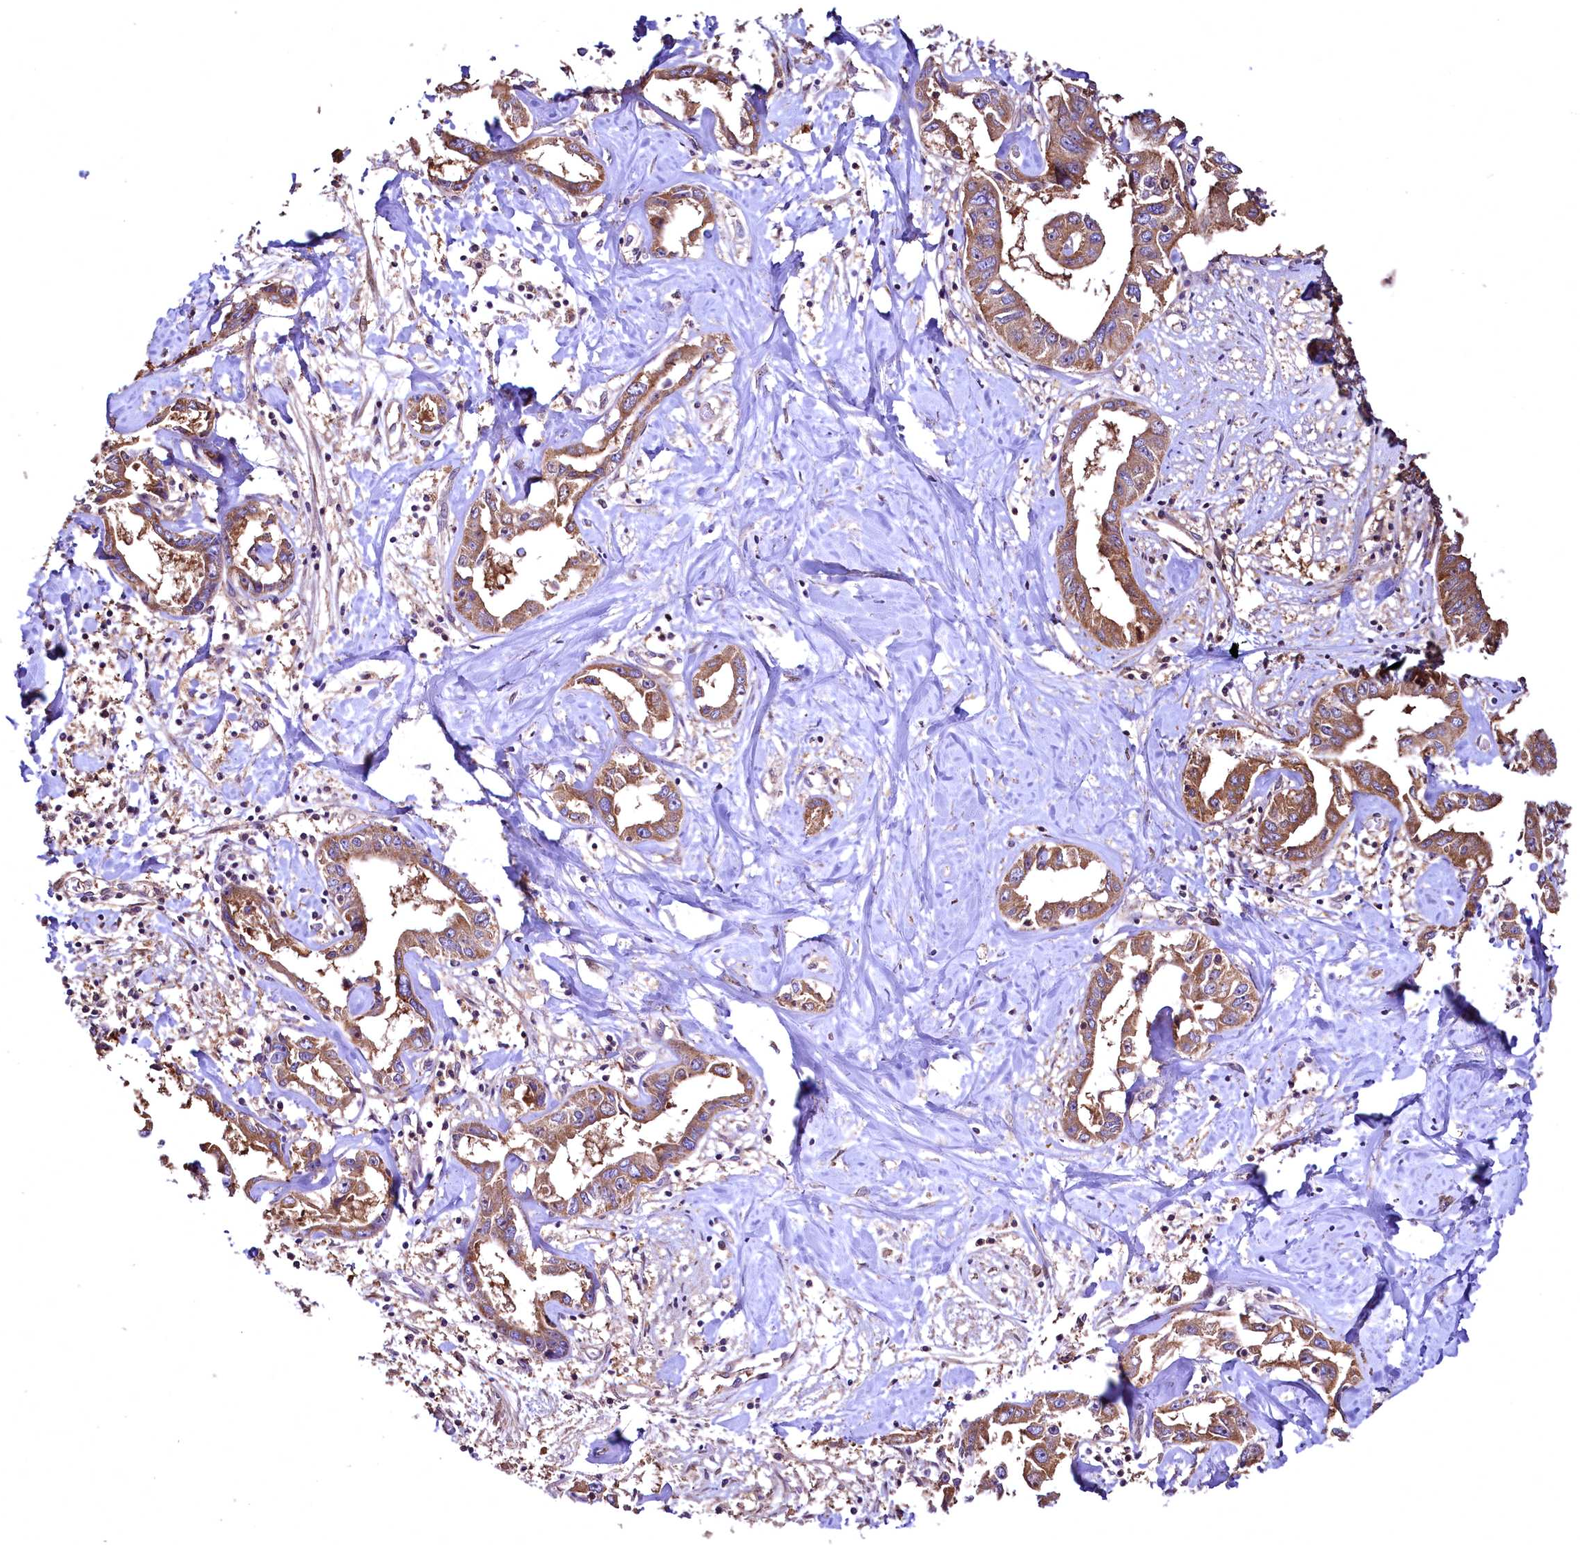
{"staining": {"intensity": "moderate", "quantity": ">75%", "location": "cytoplasmic/membranous"}, "tissue": "liver cancer", "cell_type": "Tumor cells", "image_type": "cancer", "snomed": [{"axis": "morphology", "description": "Cholangiocarcinoma"}, {"axis": "topography", "description": "Liver"}], "caption": "Protein analysis of liver cholangiocarcinoma tissue reveals moderate cytoplasmic/membranous positivity in approximately >75% of tumor cells.", "gene": "TBCEL", "patient": {"sex": "male", "age": 59}}